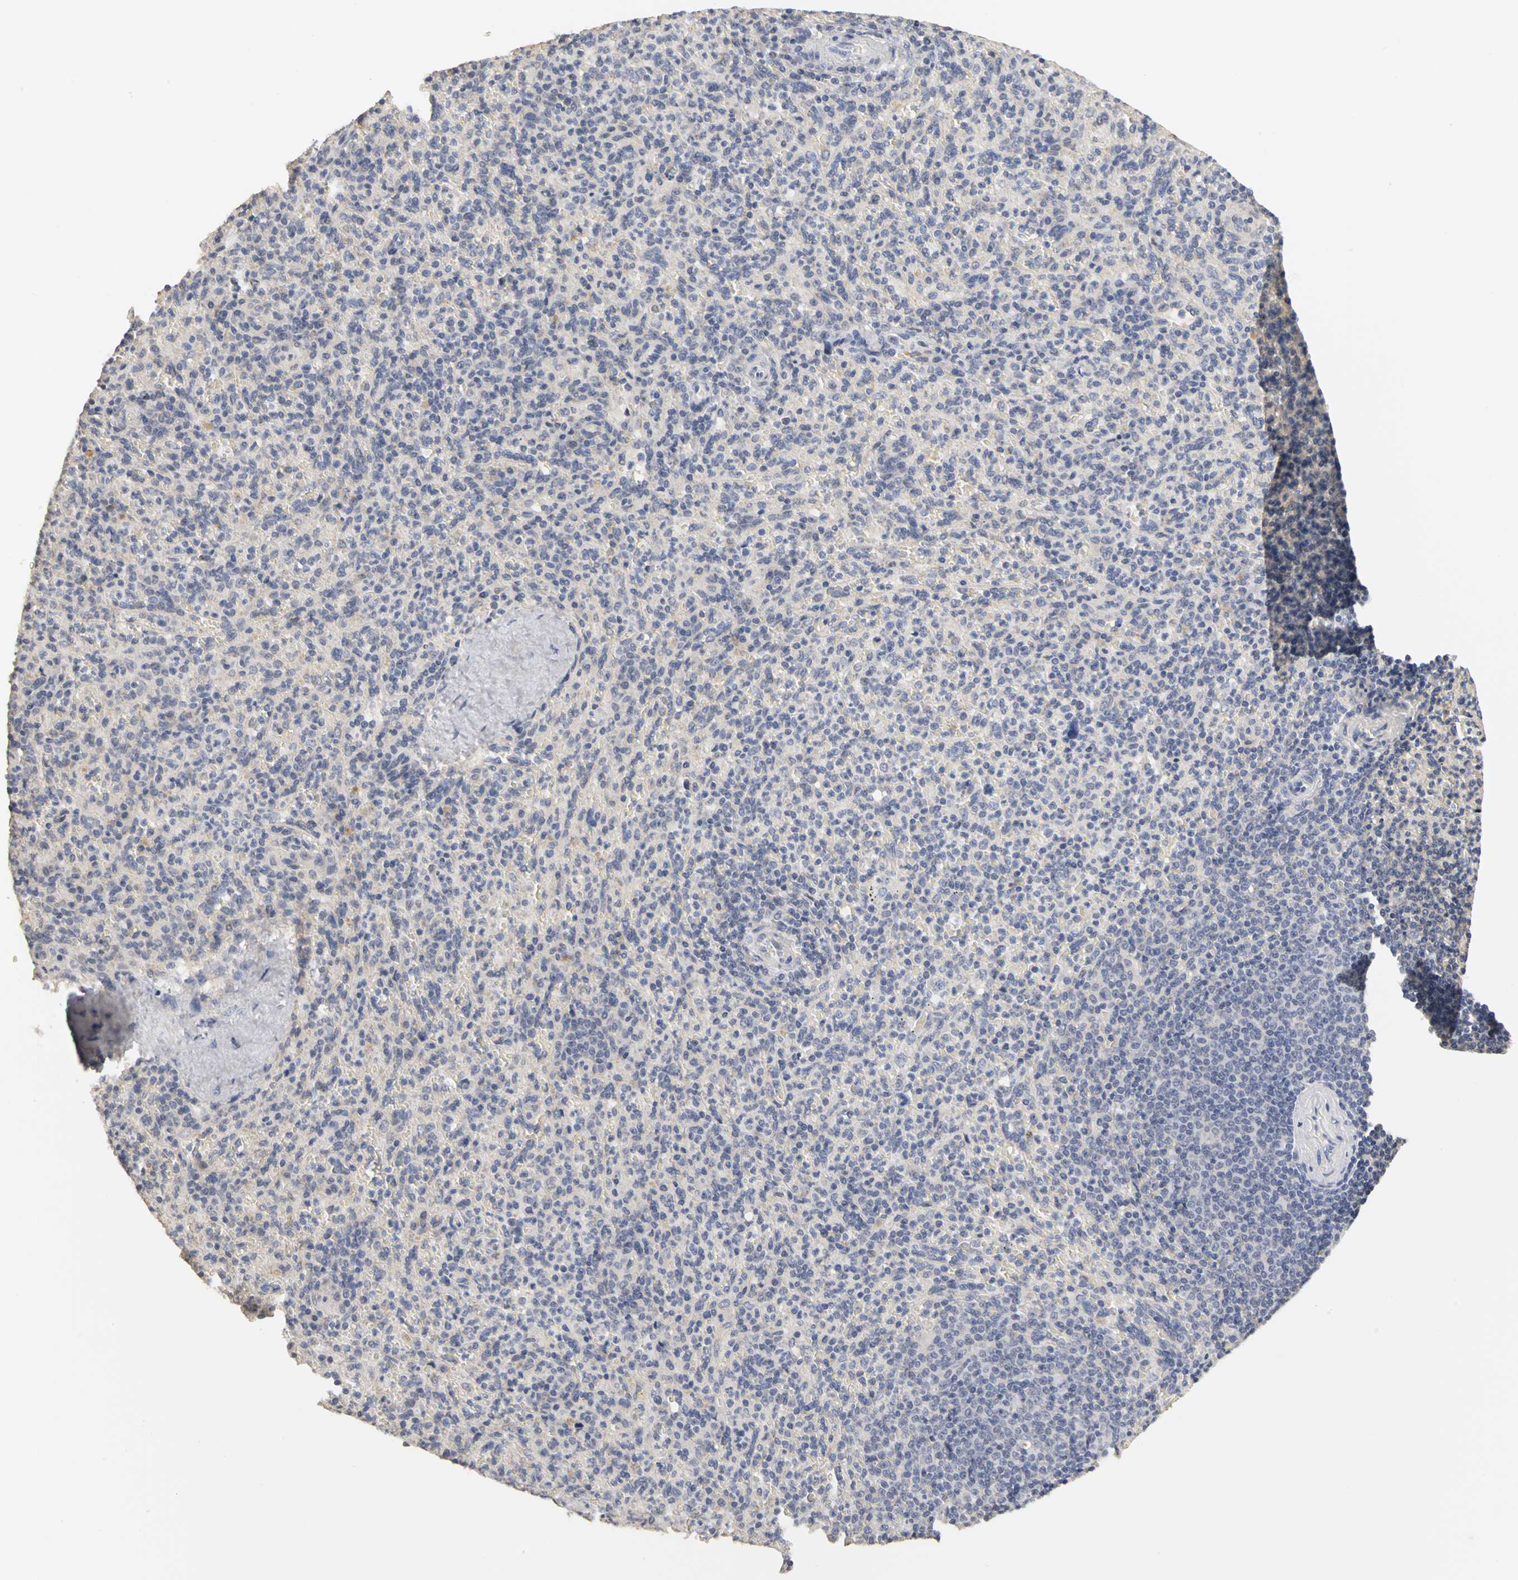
{"staining": {"intensity": "negative", "quantity": "none", "location": "none"}, "tissue": "spleen", "cell_type": "Cells in red pulp", "image_type": "normal", "snomed": [{"axis": "morphology", "description": "Normal tissue, NOS"}, {"axis": "topography", "description": "Spleen"}], "caption": "Immunohistochemical staining of normal spleen shows no significant positivity in cells in red pulp.", "gene": "PGR", "patient": {"sex": "male", "age": 36}}